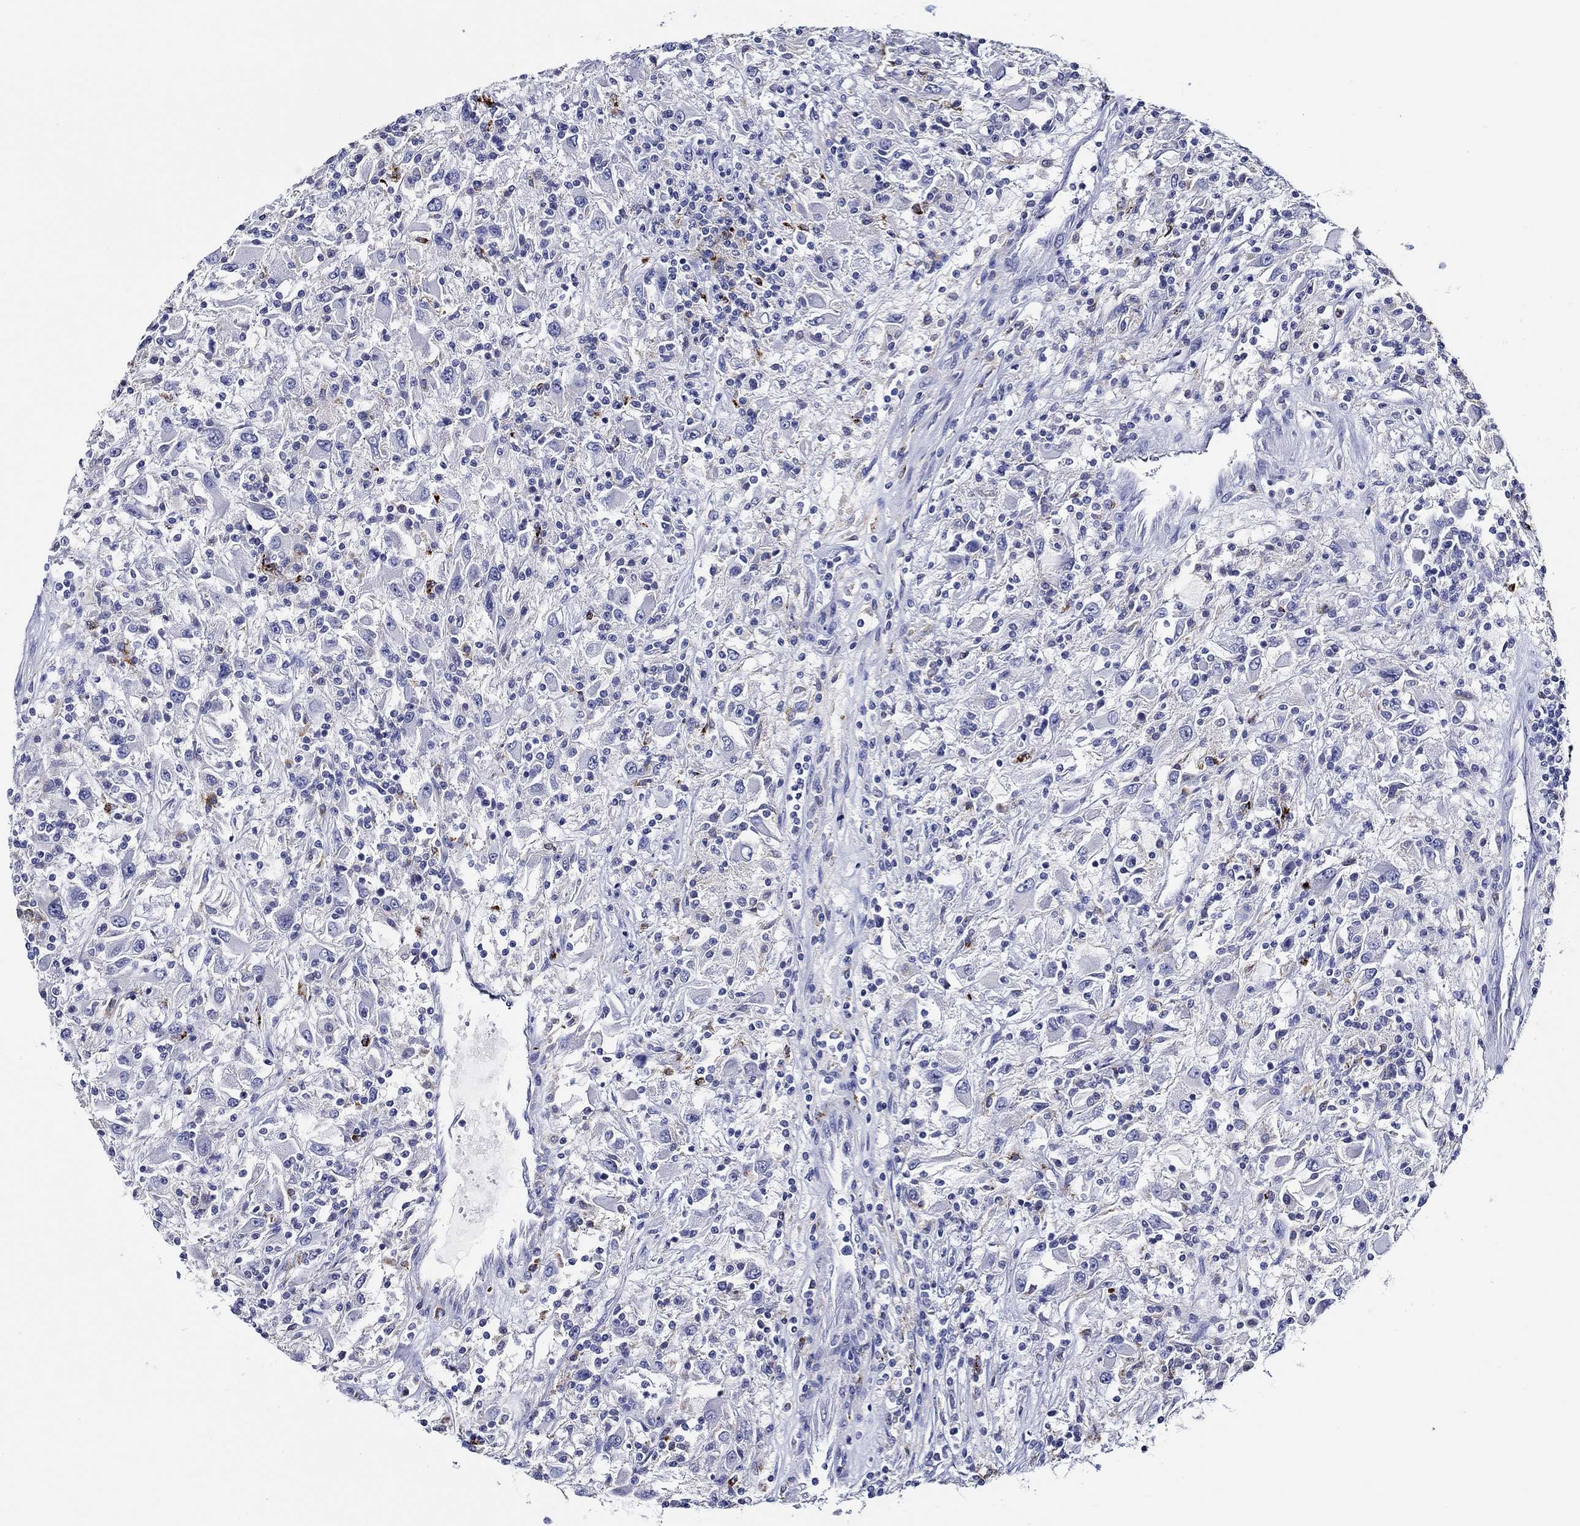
{"staining": {"intensity": "negative", "quantity": "none", "location": "none"}, "tissue": "renal cancer", "cell_type": "Tumor cells", "image_type": "cancer", "snomed": [{"axis": "morphology", "description": "Adenocarcinoma, NOS"}, {"axis": "topography", "description": "Kidney"}], "caption": "DAB (3,3'-diaminobenzidine) immunohistochemical staining of adenocarcinoma (renal) reveals no significant expression in tumor cells. (DAB (3,3'-diaminobenzidine) IHC with hematoxylin counter stain).", "gene": "GATA2", "patient": {"sex": "female", "age": 67}}